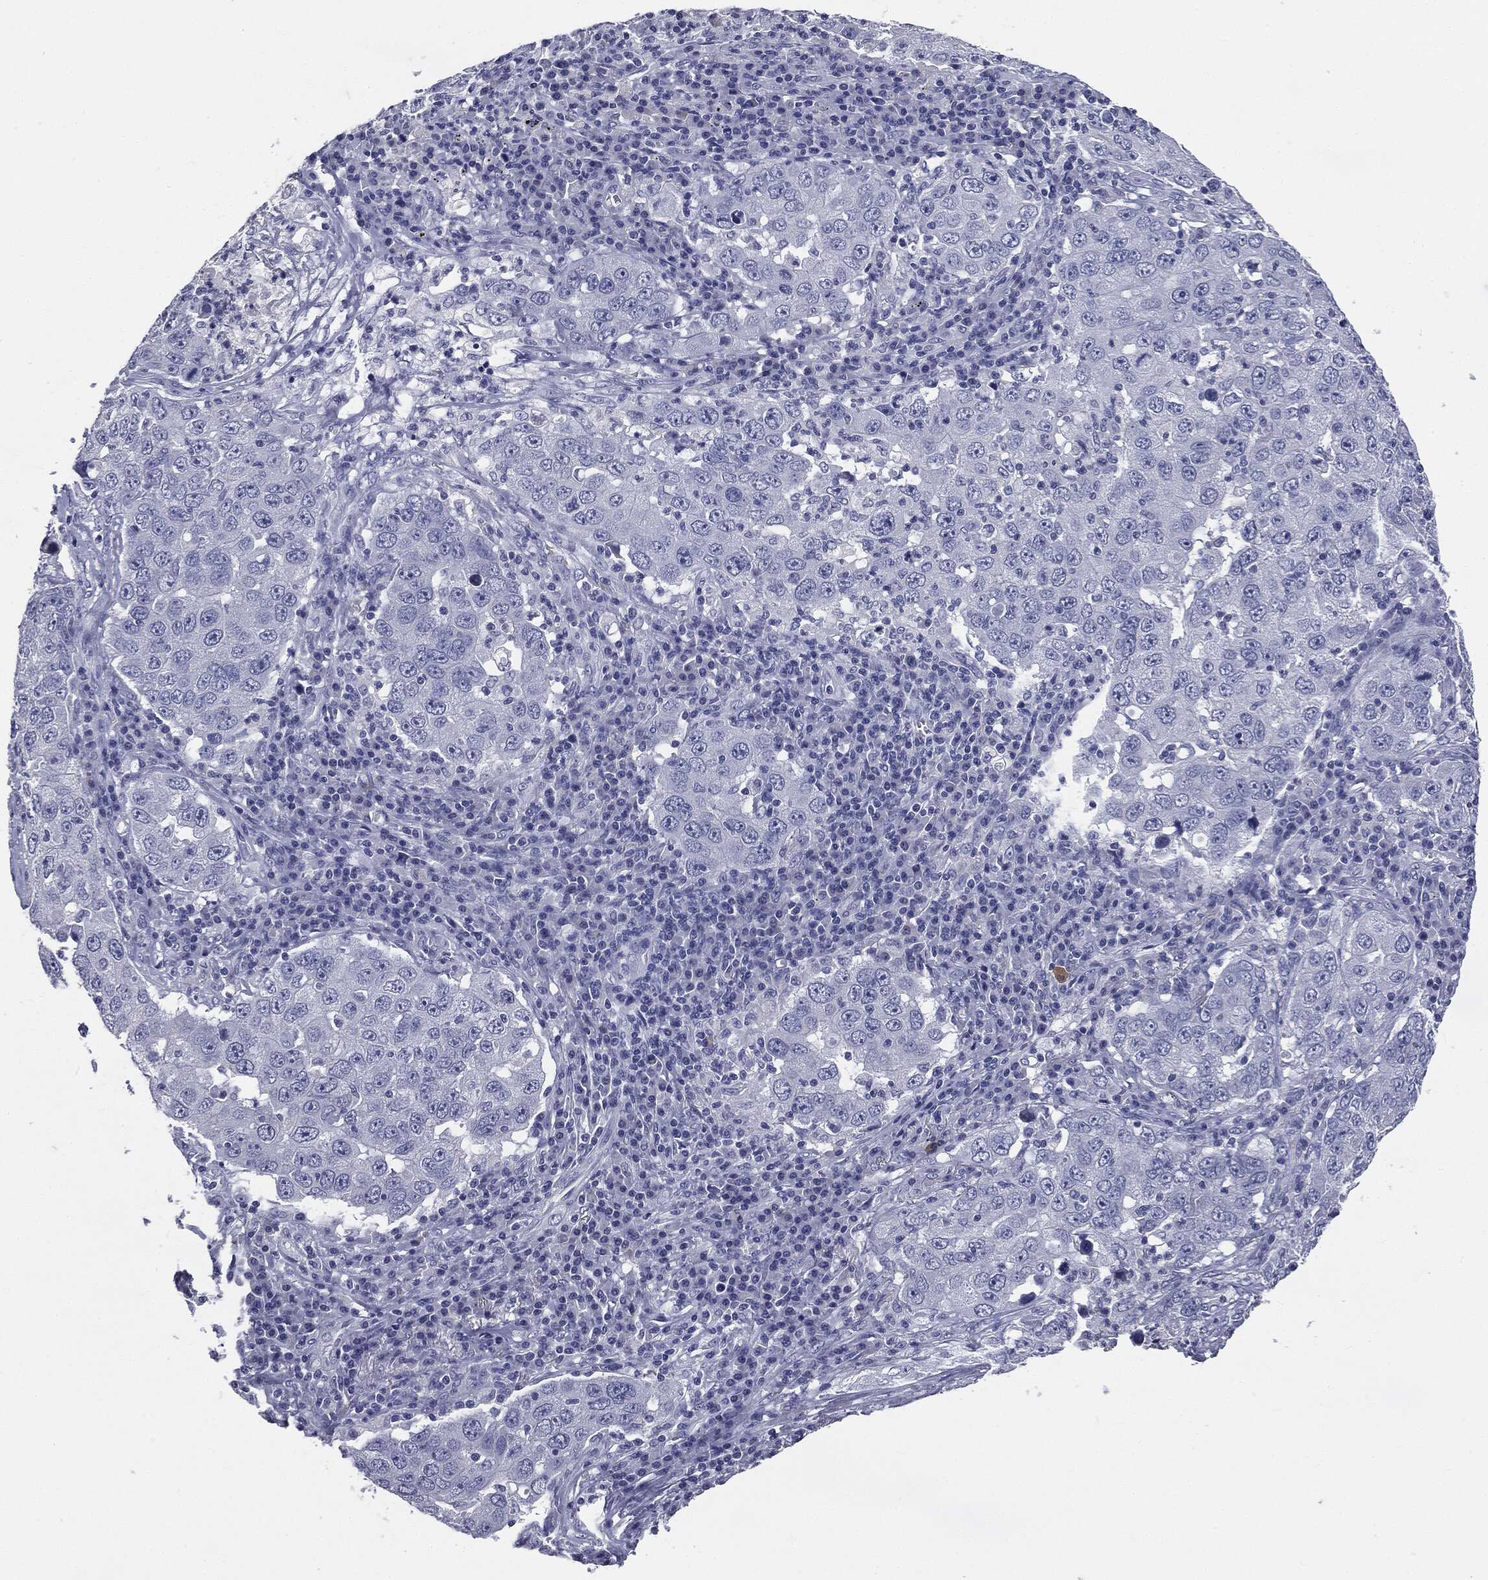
{"staining": {"intensity": "negative", "quantity": "none", "location": "none"}, "tissue": "lung cancer", "cell_type": "Tumor cells", "image_type": "cancer", "snomed": [{"axis": "morphology", "description": "Adenocarcinoma, NOS"}, {"axis": "topography", "description": "Lung"}], "caption": "DAB (3,3'-diaminobenzidine) immunohistochemical staining of human adenocarcinoma (lung) demonstrates no significant expression in tumor cells.", "gene": "AFP", "patient": {"sex": "male", "age": 73}}